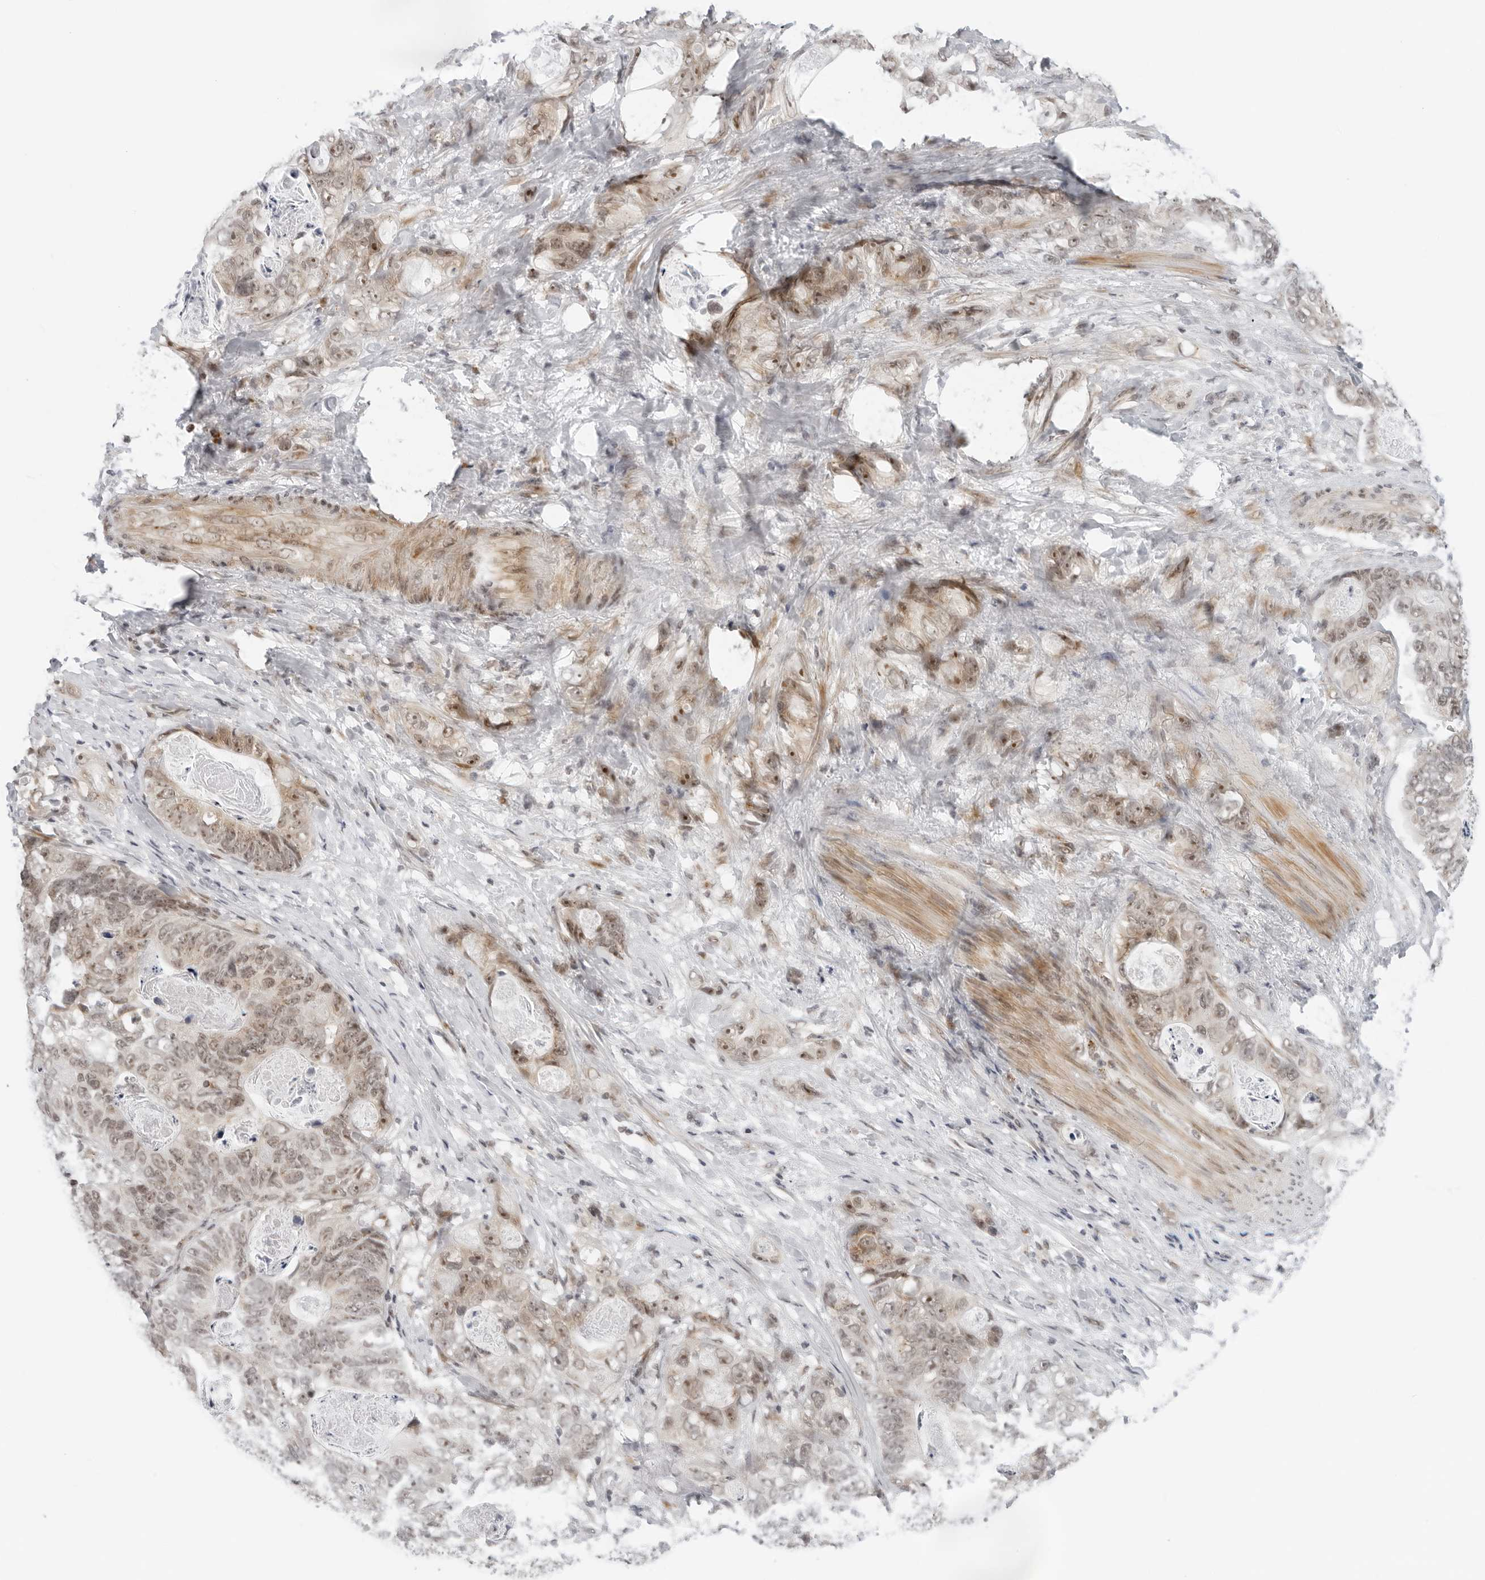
{"staining": {"intensity": "moderate", "quantity": ">75%", "location": "nuclear"}, "tissue": "stomach cancer", "cell_type": "Tumor cells", "image_type": "cancer", "snomed": [{"axis": "morphology", "description": "Normal tissue, NOS"}, {"axis": "morphology", "description": "Adenocarcinoma, NOS"}, {"axis": "topography", "description": "Stomach"}], "caption": "IHC staining of adenocarcinoma (stomach), which shows medium levels of moderate nuclear expression in about >75% of tumor cells indicating moderate nuclear protein positivity. The staining was performed using DAB (brown) for protein detection and nuclei were counterstained in hematoxylin (blue).", "gene": "TOX4", "patient": {"sex": "female", "age": 89}}